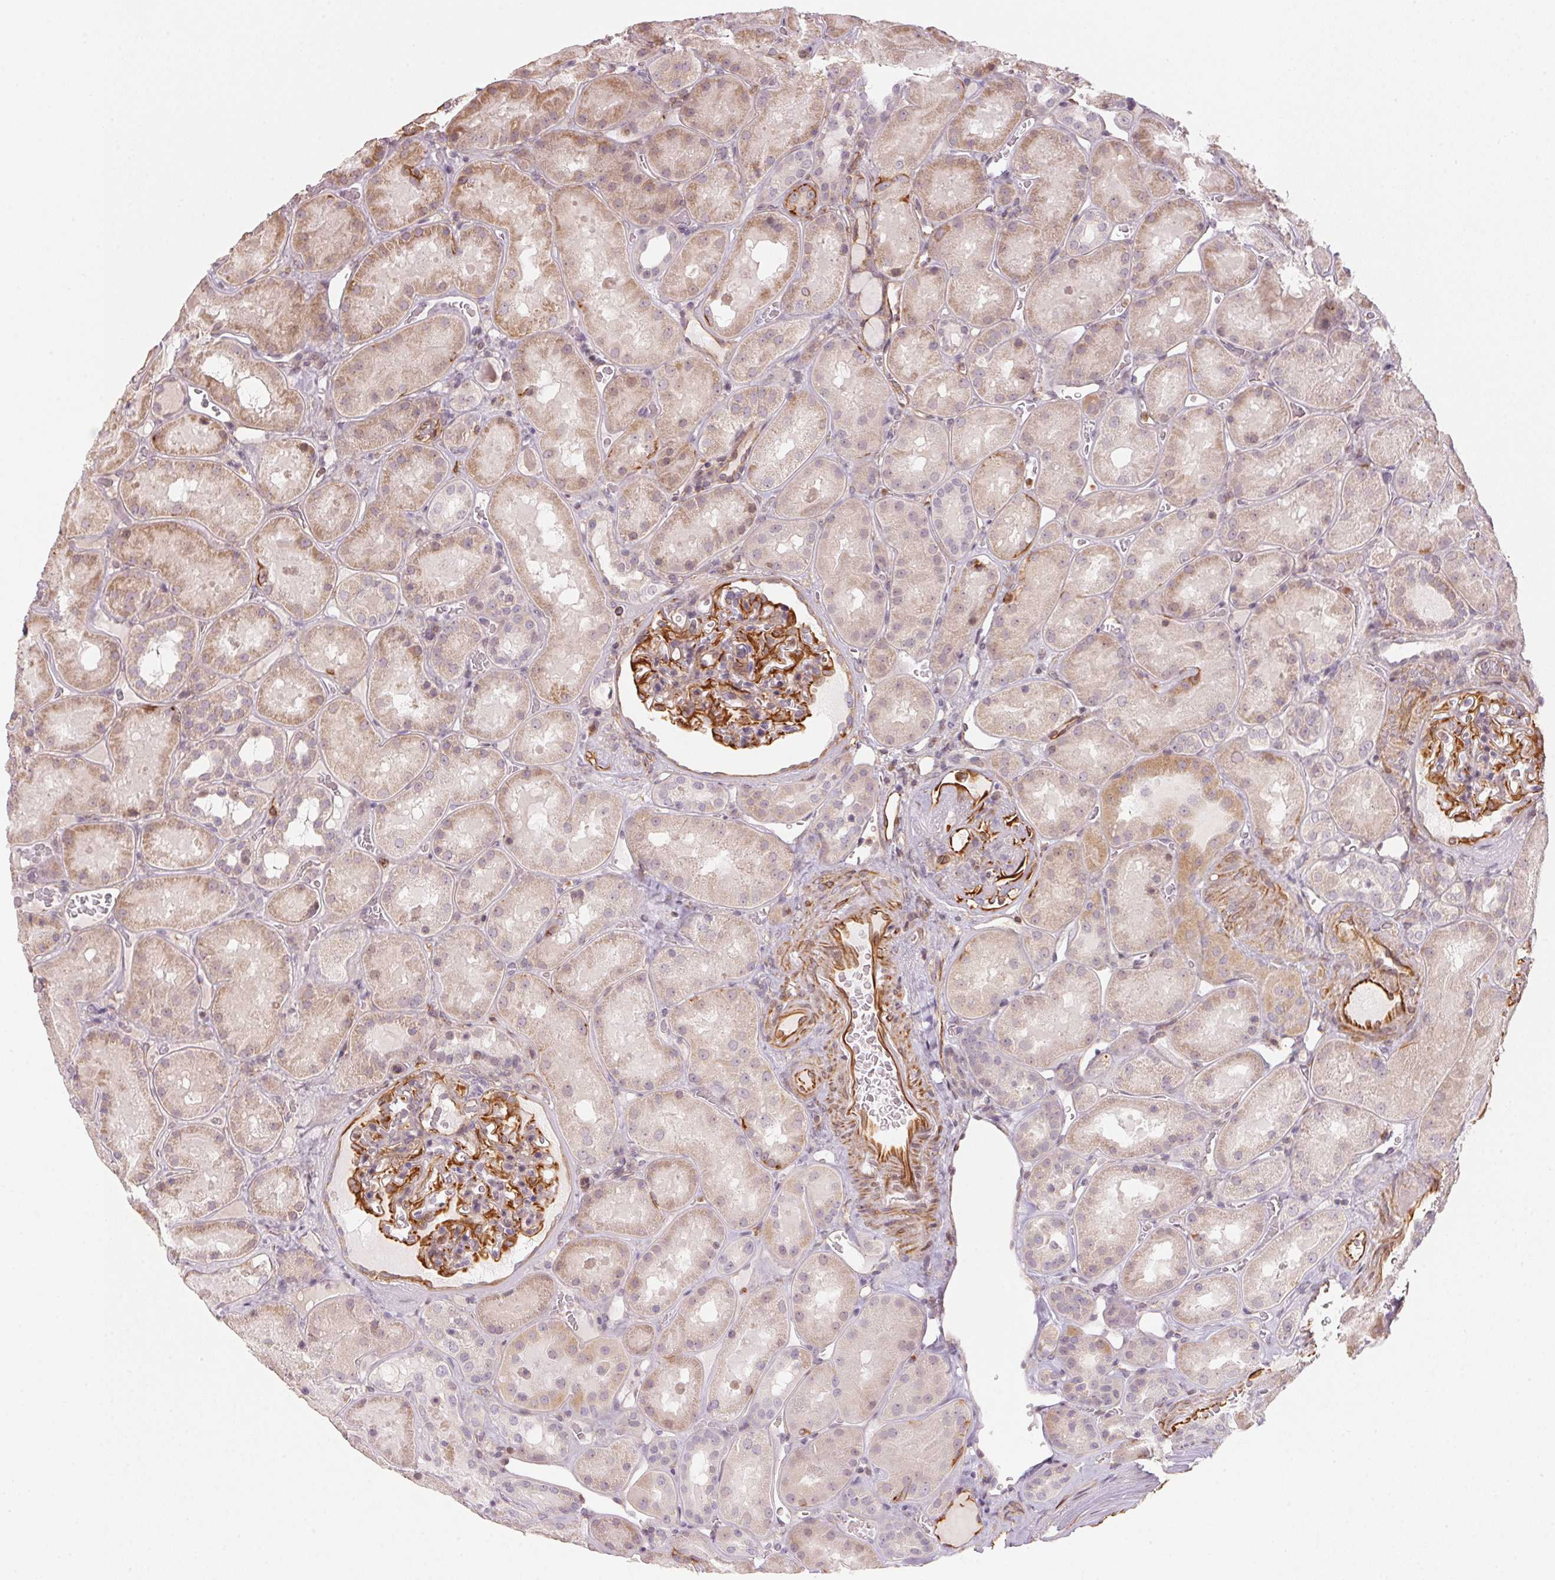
{"staining": {"intensity": "negative", "quantity": "none", "location": "none"}, "tissue": "kidney", "cell_type": "Cells in glomeruli", "image_type": "normal", "snomed": [{"axis": "morphology", "description": "Normal tissue, NOS"}, {"axis": "topography", "description": "Kidney"}], "caption": "Cells in glomeruli show no significant expression in benign kidney. (DAB (3,3'-diaminobenzidine) immunohistochemistry (IHC), high magnification).", "gene": "FOXR2", "patient": {"sex": "male", "age": 73}}